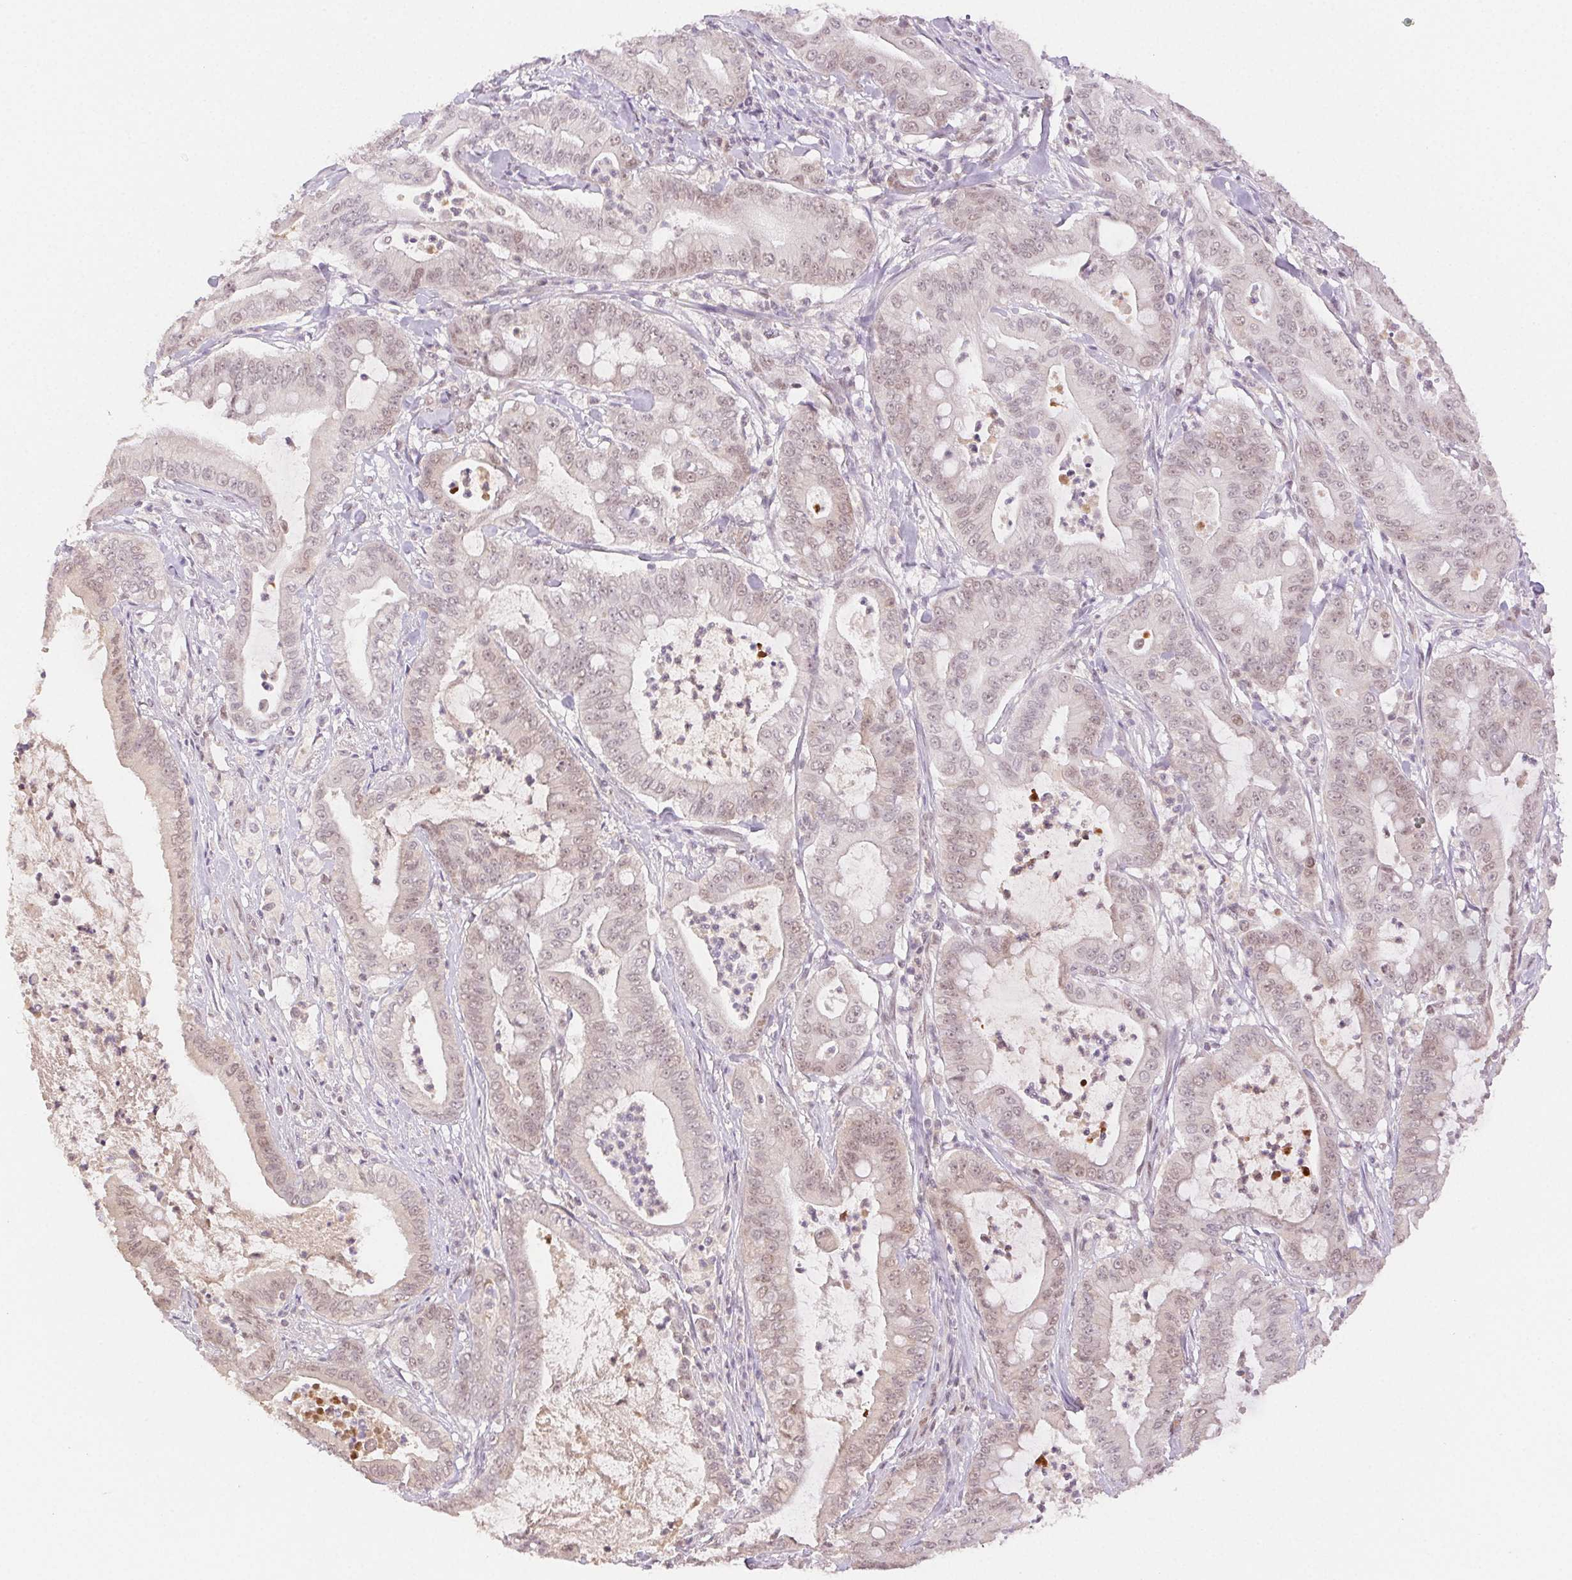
{"staining": {"intensity": "weak", "quantity": "25%-75%", "location": "nuclear"}, "tissue": "pancreatic cancer", "cell_type": "Tumor cells", "image_type": "cancer", "snomed": [{"axis": "morphology", "description": "Adenocarcinoma, NOS"}, {"axis": "topography", "description": "Pancreas"}], "caption": "This is a micrograph of IHC staining of pancreatic cancer, which shows weak positivity in the nuclear of tumor cells.", "gene": "H2AZ2", "patient": {"sex": "male", "age": 71}}